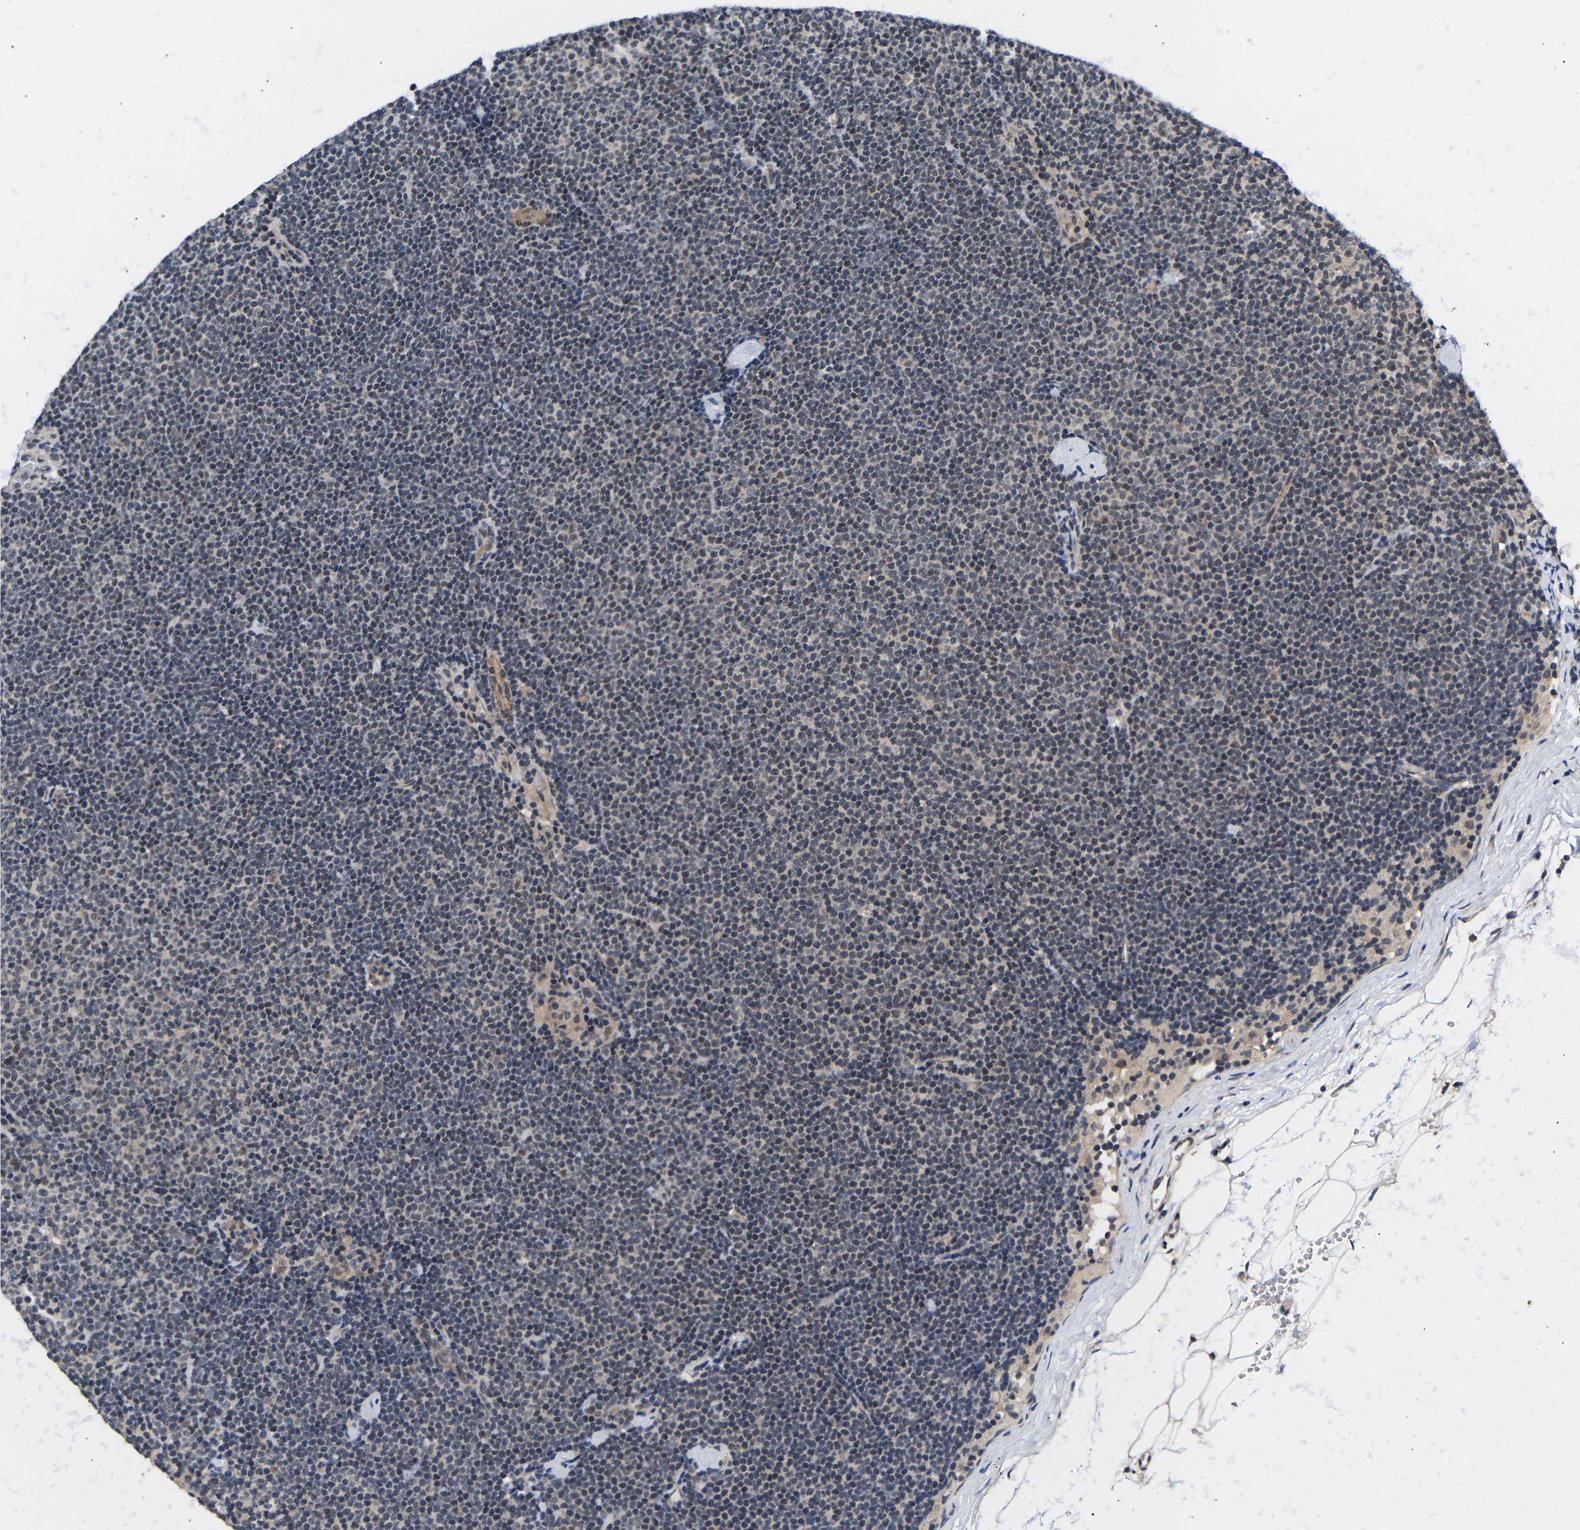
{"staining": {"intensity": "negative", "quantity": "none", "location": "none"}, "tissue": "lymphoma", "cell_type": "Tumor cells", "image_type": "cancer", "snomed": [{"axis": "morphology", "description": "Malignant lymphoma, non-Hodgkin's type, Low grade"}, {"axis": "topography", "description": "Lymph node"}], "caption": "Low-grade malignant lymphoma, non-Hodgkin's type was stained to show a protein in brown. There is no significant staining in tumor cells. The staining is performed using DAB brown chromogen with nuclei counter-stained in using hematoxylin.", "gene": "METTL16", "patient": {"sex": "female", "age": 53}}